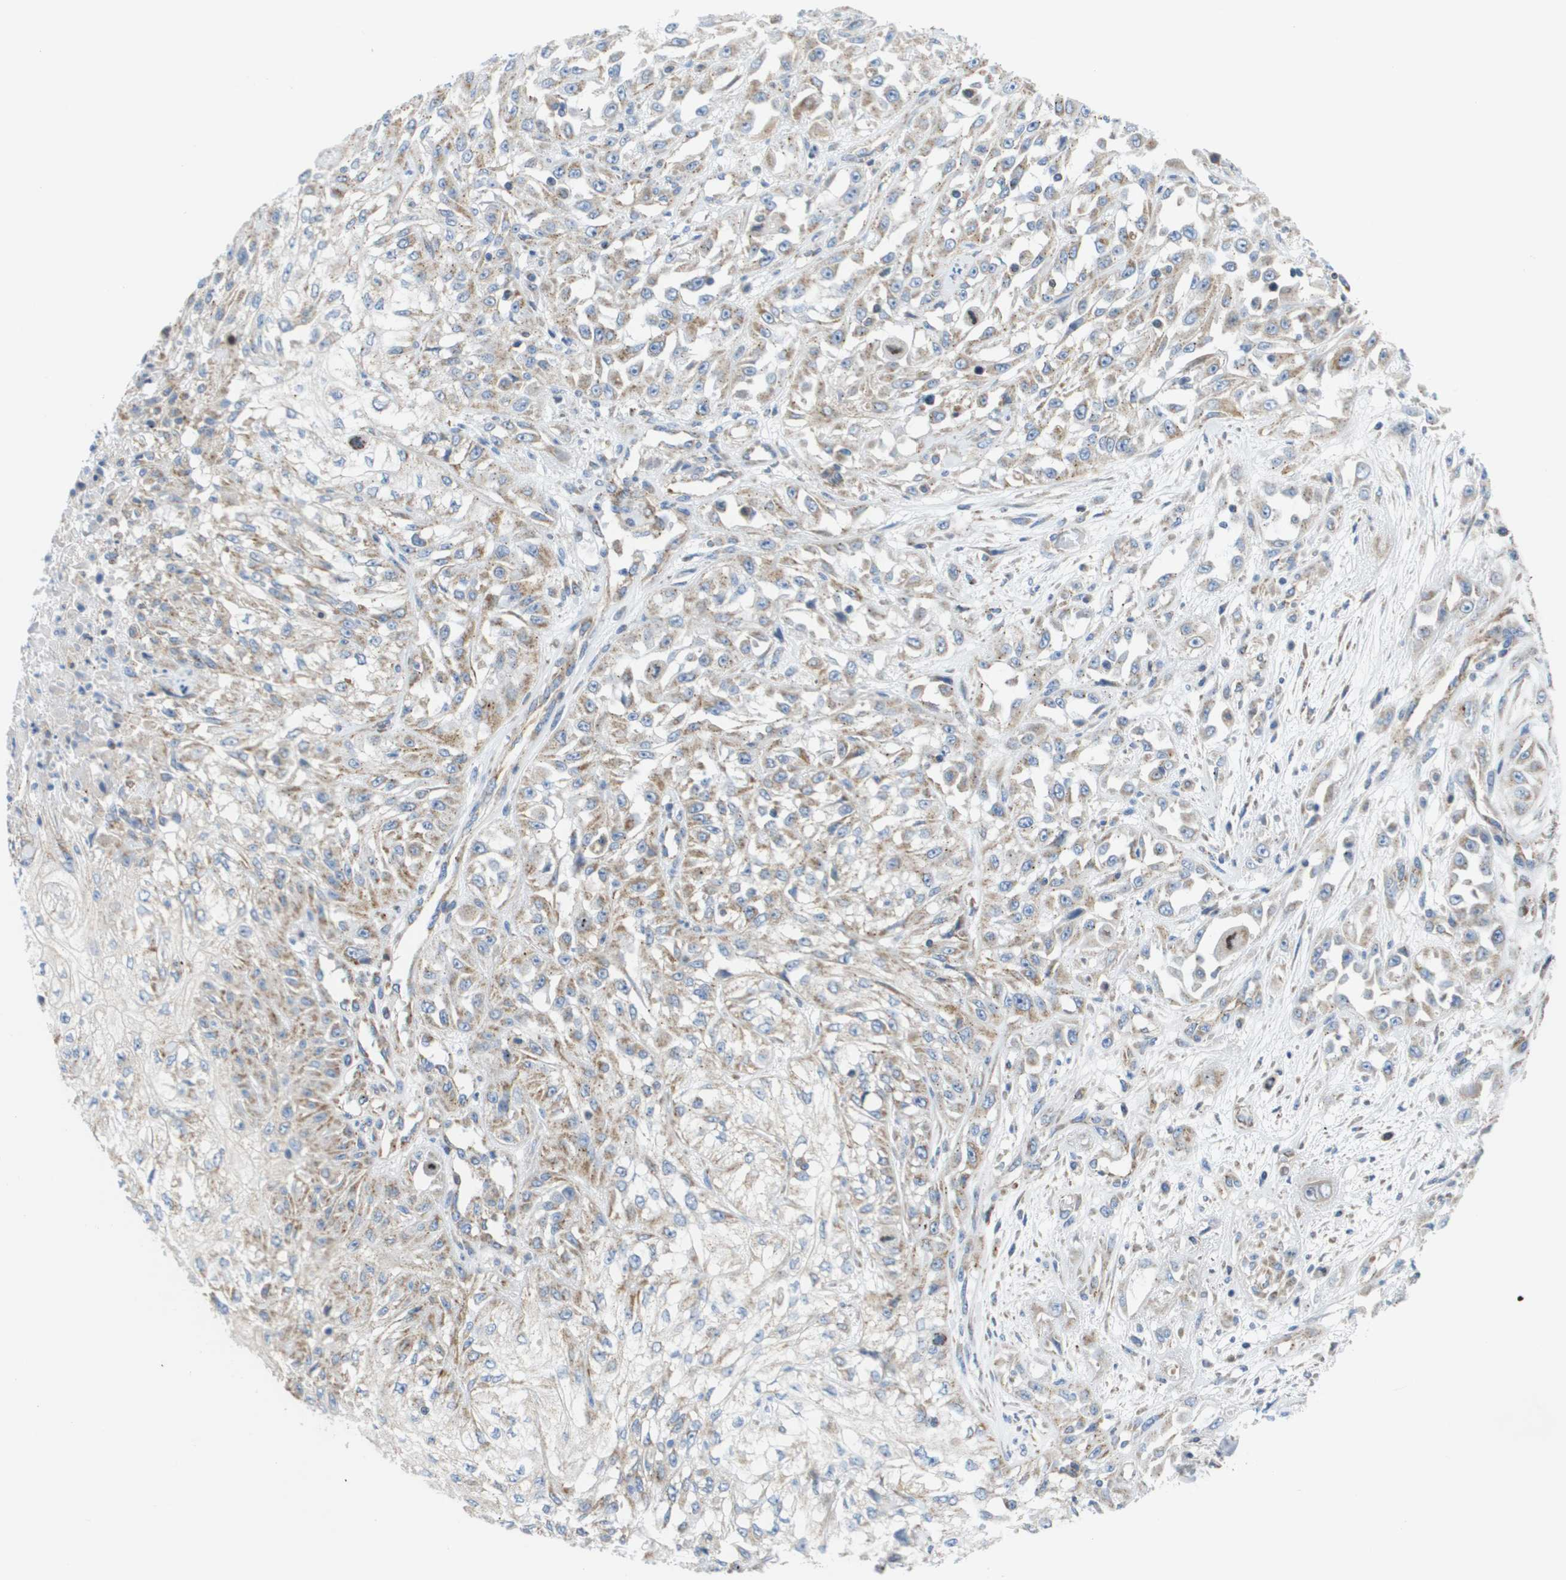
{"staining": {"intensity": "weak", "quantity": "25%-75%", "location": "cytoplasmic/membranous"}, "tissue": "skin cancer", "cell_type": "Tumor cells", "image_type": "cancer", "snomed": [{"axis": "morphology", "description": "Squamous cell carcinoma, NOS"}, {"axis": "morphology", "description": "Squamous cell carcinoma, metastatic, NOS"}, {"axis": "topography", "description": "Skin"}, {"axis": "topography", "description": "Lymph node"}], "caption": "High-power microscopy captured an IHC micrograph of metastatic squamous cell carcinoma (skin), revealing weak cytoplasmic/membranous positivity in approximately 25%-75% of tumor cells. Immunohistochemistry stains the protein in brown and the nuclei are stained blue.", "gene": "FIS1", "patient": {"sex": "male", "age": 75}}